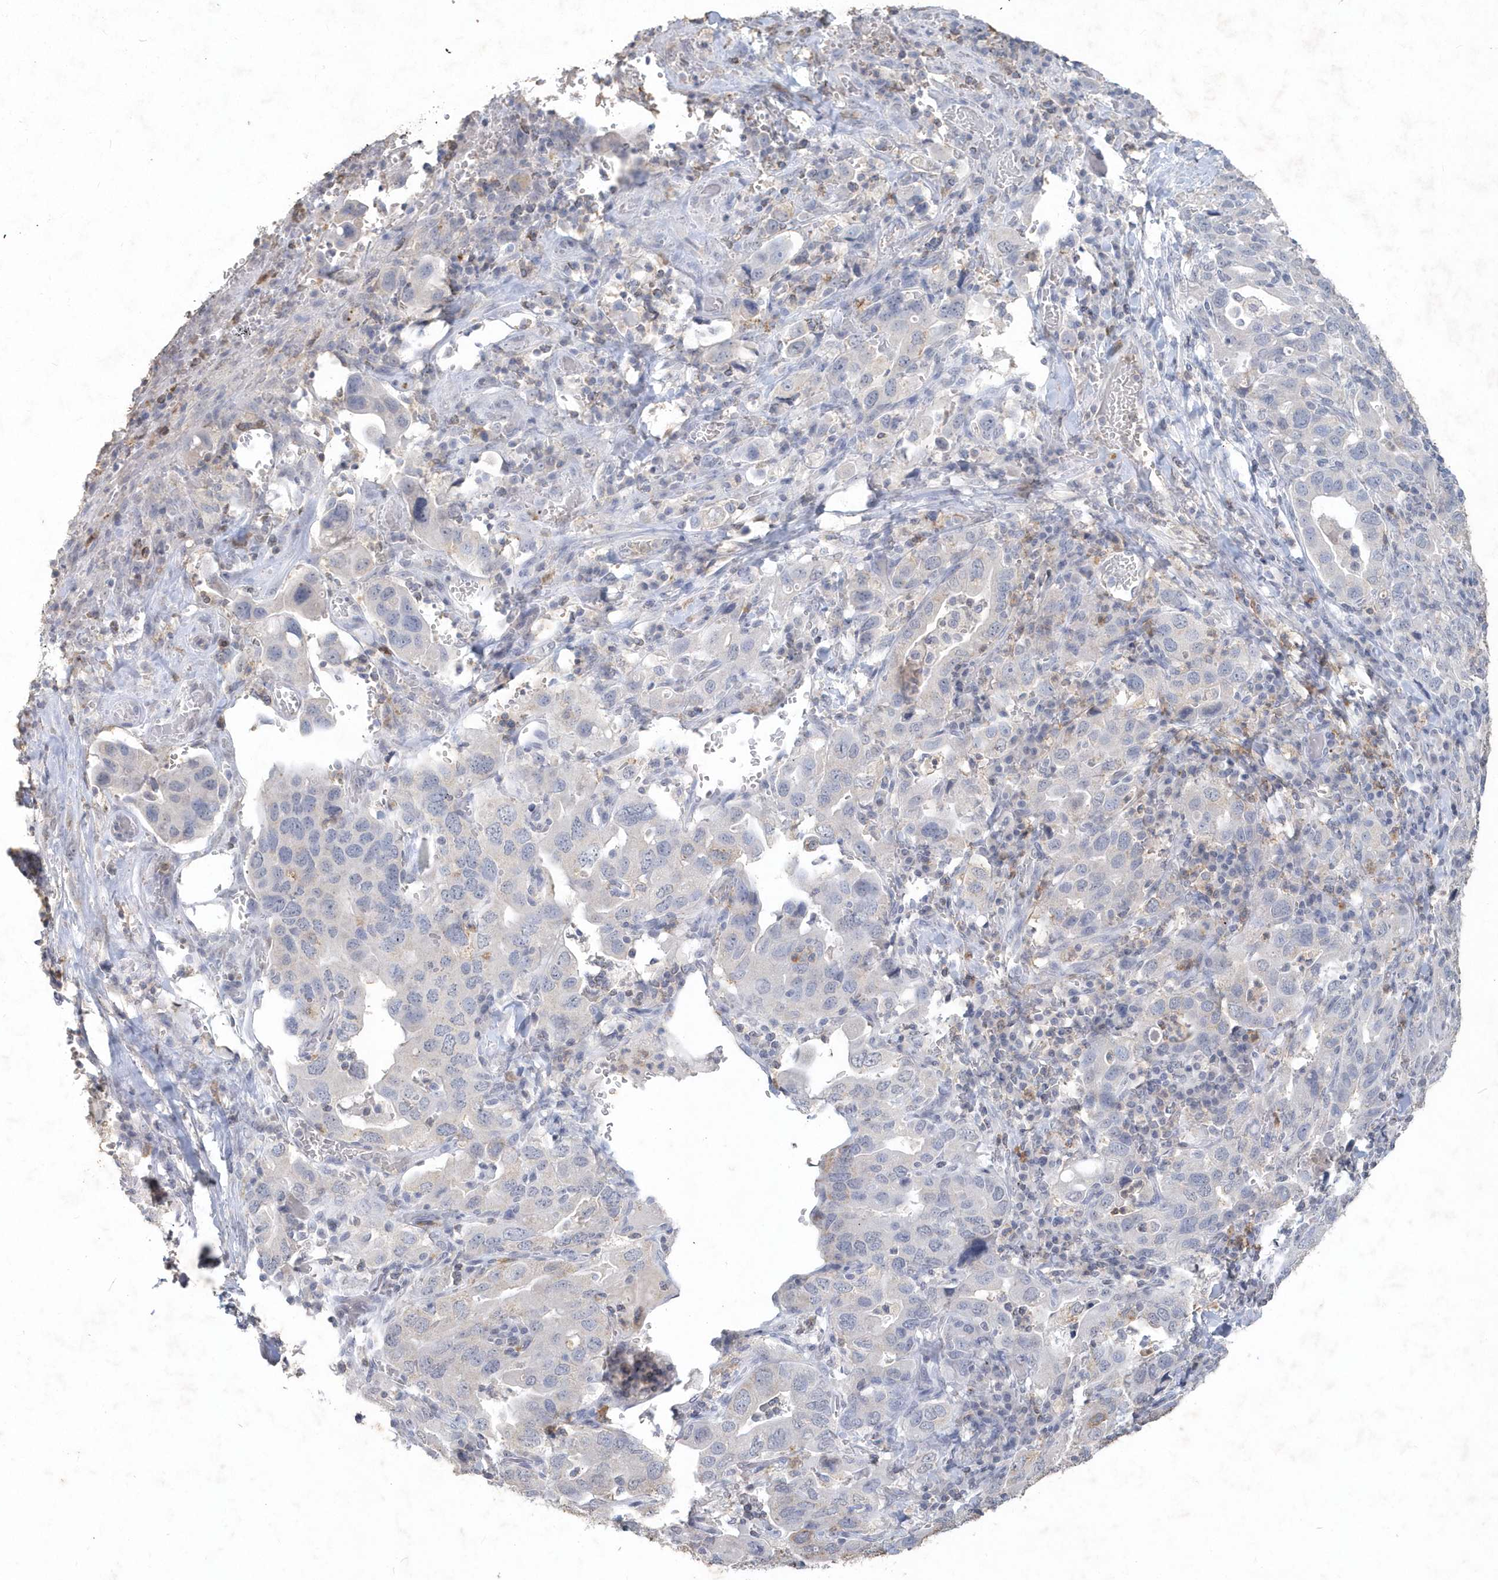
{"staining": {"intensity": "weak", "quantity": "<25%", "location": "cytoplasmic/membranous"}, "tissue": "stomach cancer", "cell_type": "Tumor cells", "image_type": "cancer", "snomed": [{"axis": "morphology", "description": "Adenocarcinoma, NOS"}, {"axis": "topography", "description": "Stomach, upper"}], "caption": "Tumor cells are negative for brown protein staining in adenocarcinoma (stomach).", "gene": "PDCD1", "patient": {"sex": "male", "age": 62}}